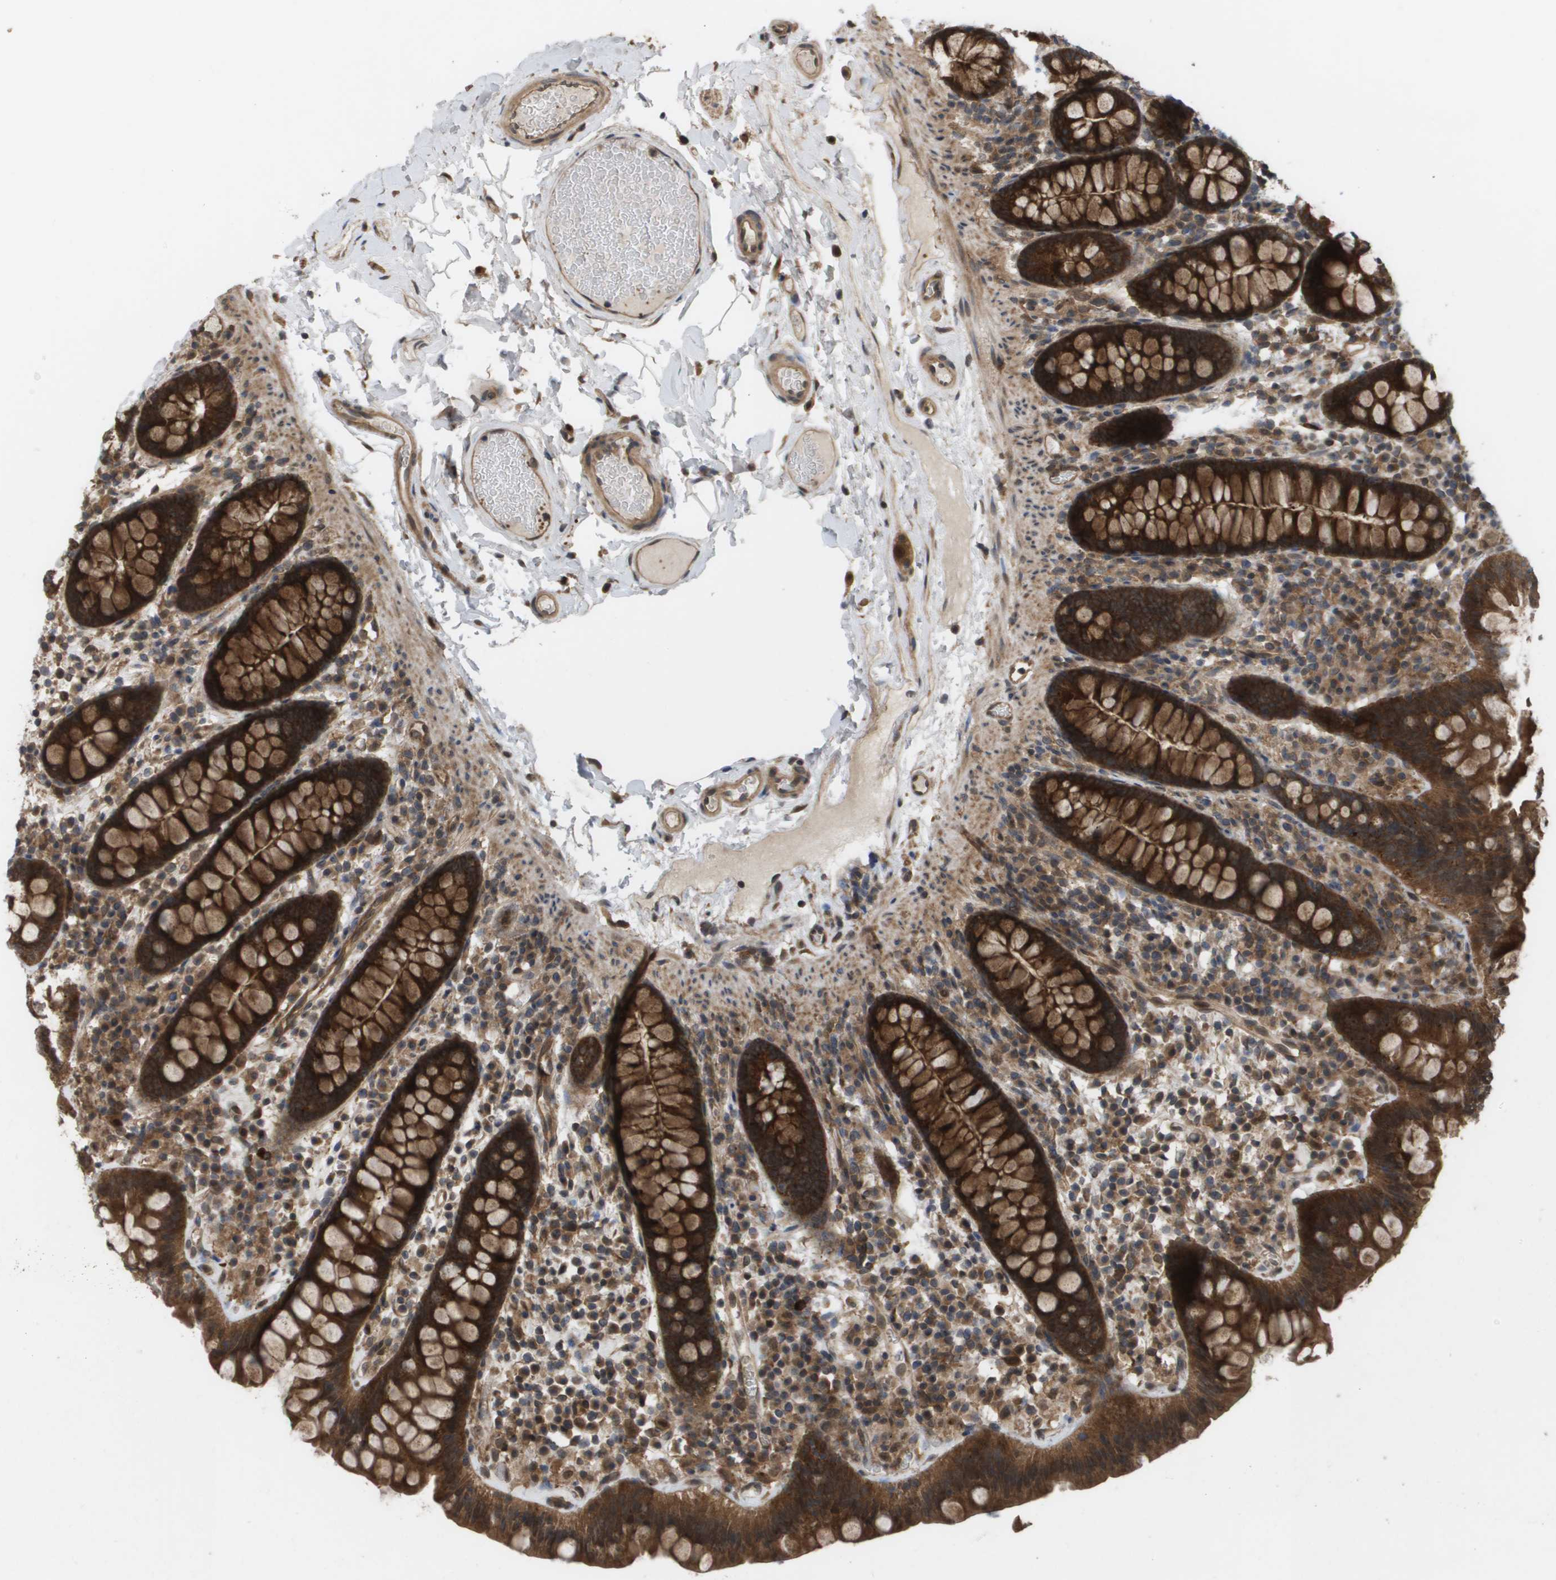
{"staining": {"intensity": "moderate", "quantity": ">75%", "location": "cytoplasmic/membranous"}, "tissue": "colon", "cell_type": "Endothelial cells", "image_type": "normal", "snomed": [{"axis": "morphology", "description": "Normal tissue, NOS"}, {"axis": "topography", "description": "Colon"}], "caption": "IHC image of normal human colon stained for a protein (brown), which demonstrates medium levels of moderate cytoplasmic/membranous staining in approximately >75% of endothelial cells.", "gene": "CTPS2", "patient": {"sex": "female", "age": 80}}